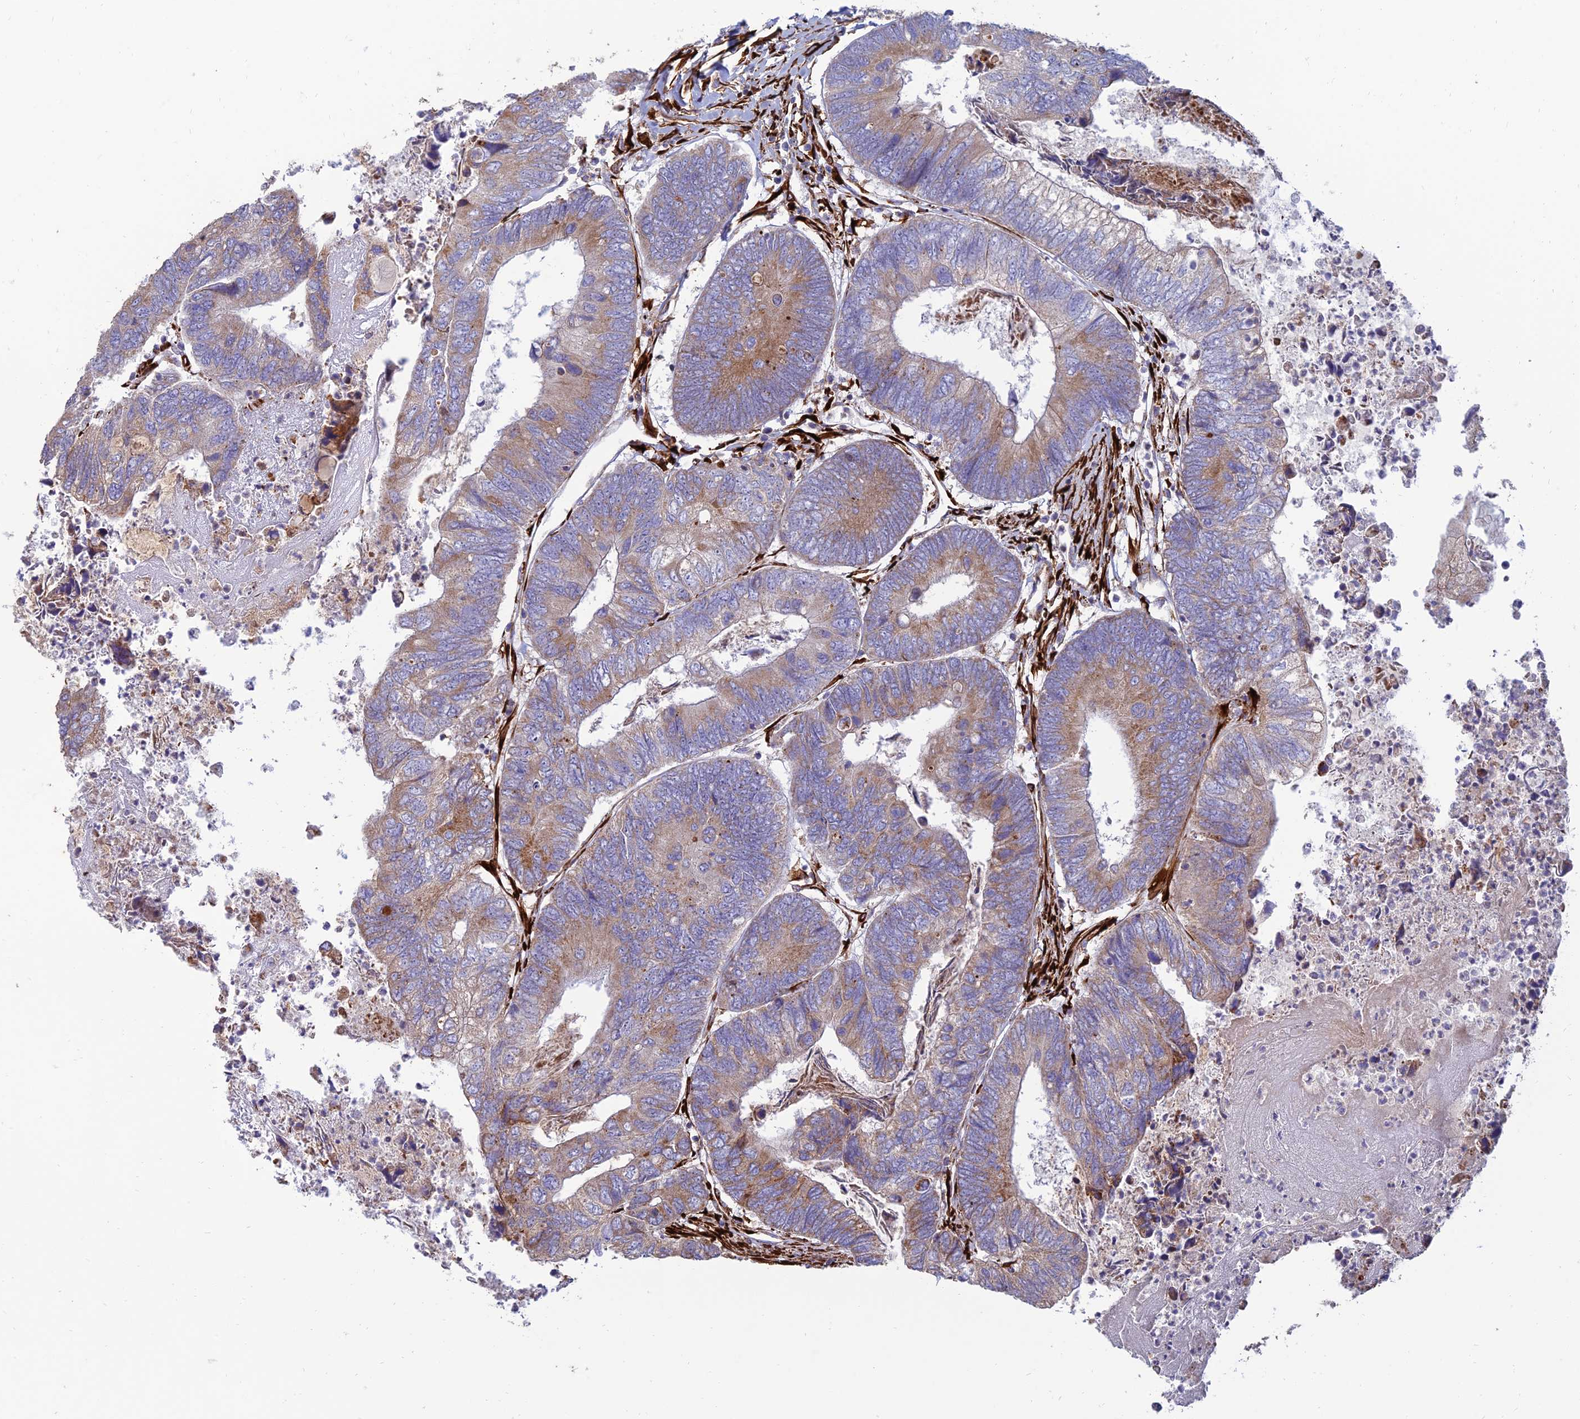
{"staining": {"intensity": "moderate", "quantity": "25%-75%", "location": "cytoplasmic/membranous"}, "tissue": "colorectal cancer", "cell_type": "Tumor cells", "image_type": "cancer", "snomed": [{"axis": "morphology", "description": "Adenocarcinoma, NOS"}, {"axis": "topography", "description": "Colon"}], "caption": "This histopathology image shows immunohistochemistry staining of human adenocarcinoma (colorectal), with medium moderate cytoplasmic/membranous positivity in about 25%-75% of tumor cells.", "gene": "RCN3", "patient": {"sex": "female", "age": 67}}